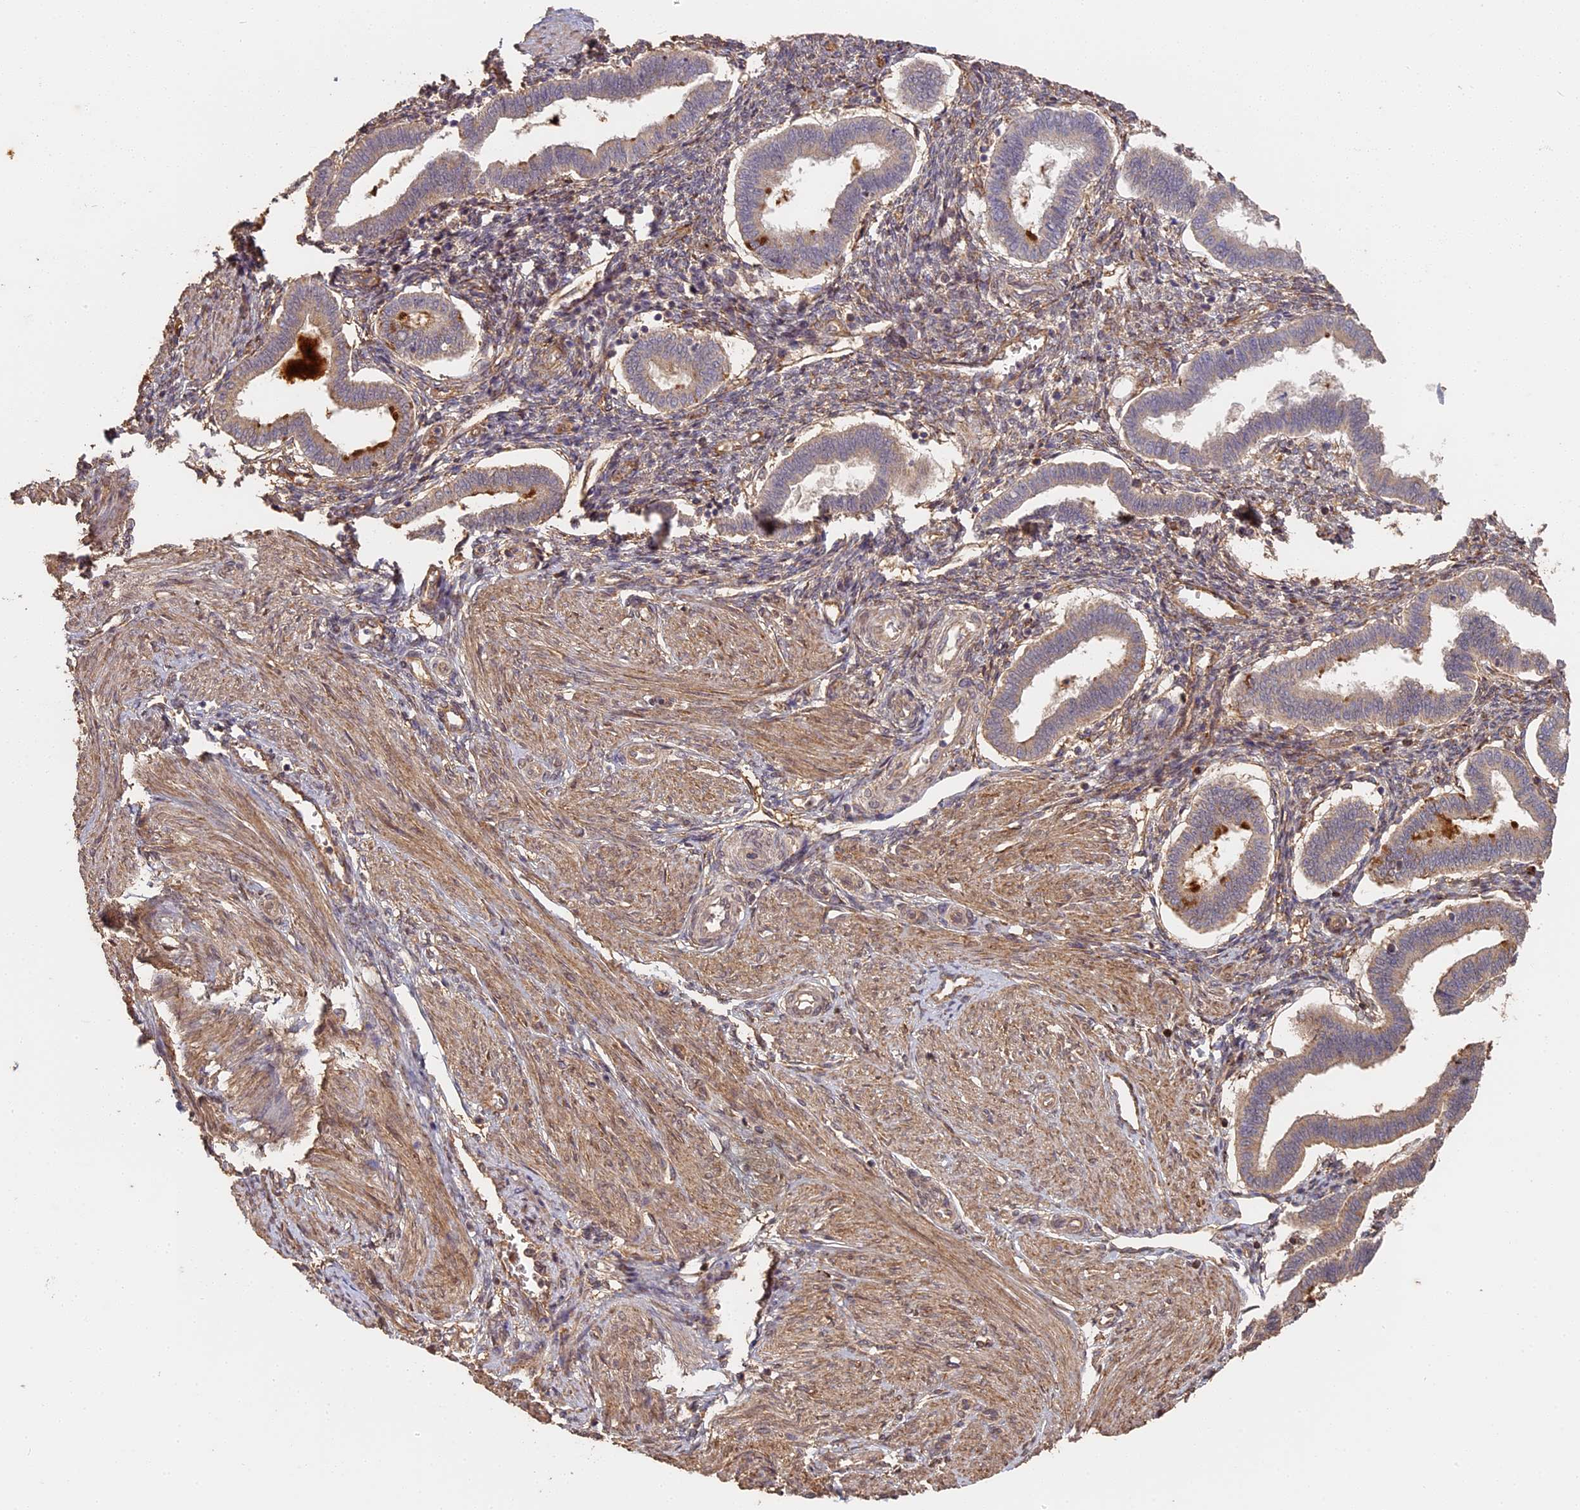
{"staining": {"intensity": "weak", "quantity": ">75%", "location": "cytoplasmic/membranous"}, "tissue": "endometrium", "cell_type": "Cells in endometrial stroma", "image_type": "normal", "snomed": [{"axis": "morphology", "description": "Normal tissue, NOS"}, {"axis": "topography", "description": "Endometrium"}], "caption": "Benign endometrium reveals weak cytoplasmic/membranous staining in approximately >75% of cells in endometrial stroma, visualized by immunohistochemistry.", "gene": "STX16", "patient": {"sex": "female", "age": 24}}